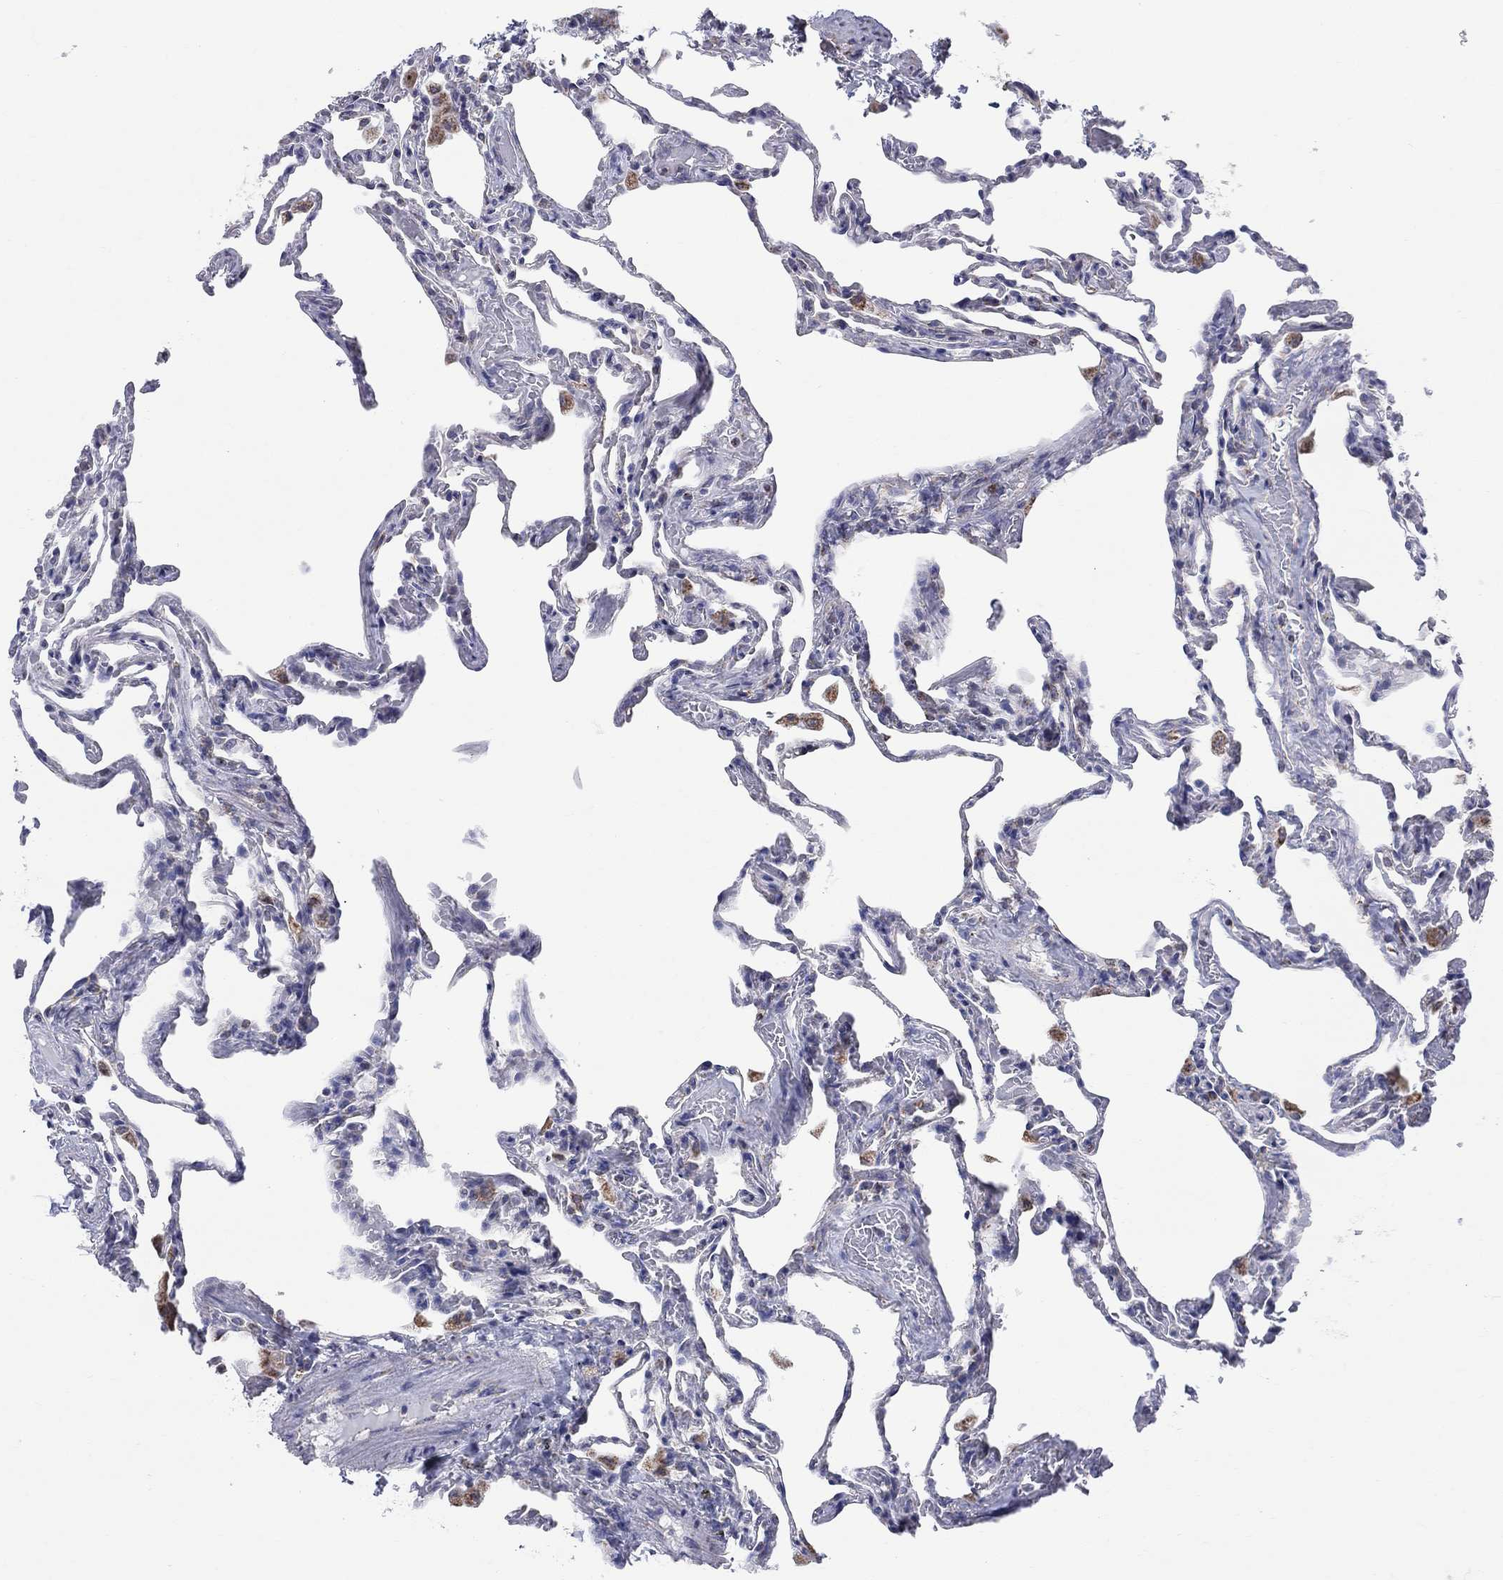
{"staining": {"intensity": "negative", "quantity": "none", "location": "none"}, "tissue": "lung", "cell_type": "Alveolar cells", "image_type": "normal", "snomed": [{"axis": "morphology", "description": "Normal tissue, NOS"}, {"axis": "topography", "description": "Lung"}], "caption": "Alveolar cells show no significant positivity in unremarkable lung.", "gene": "KISS1R", "patient": {"sex": "female", "age": 43}}